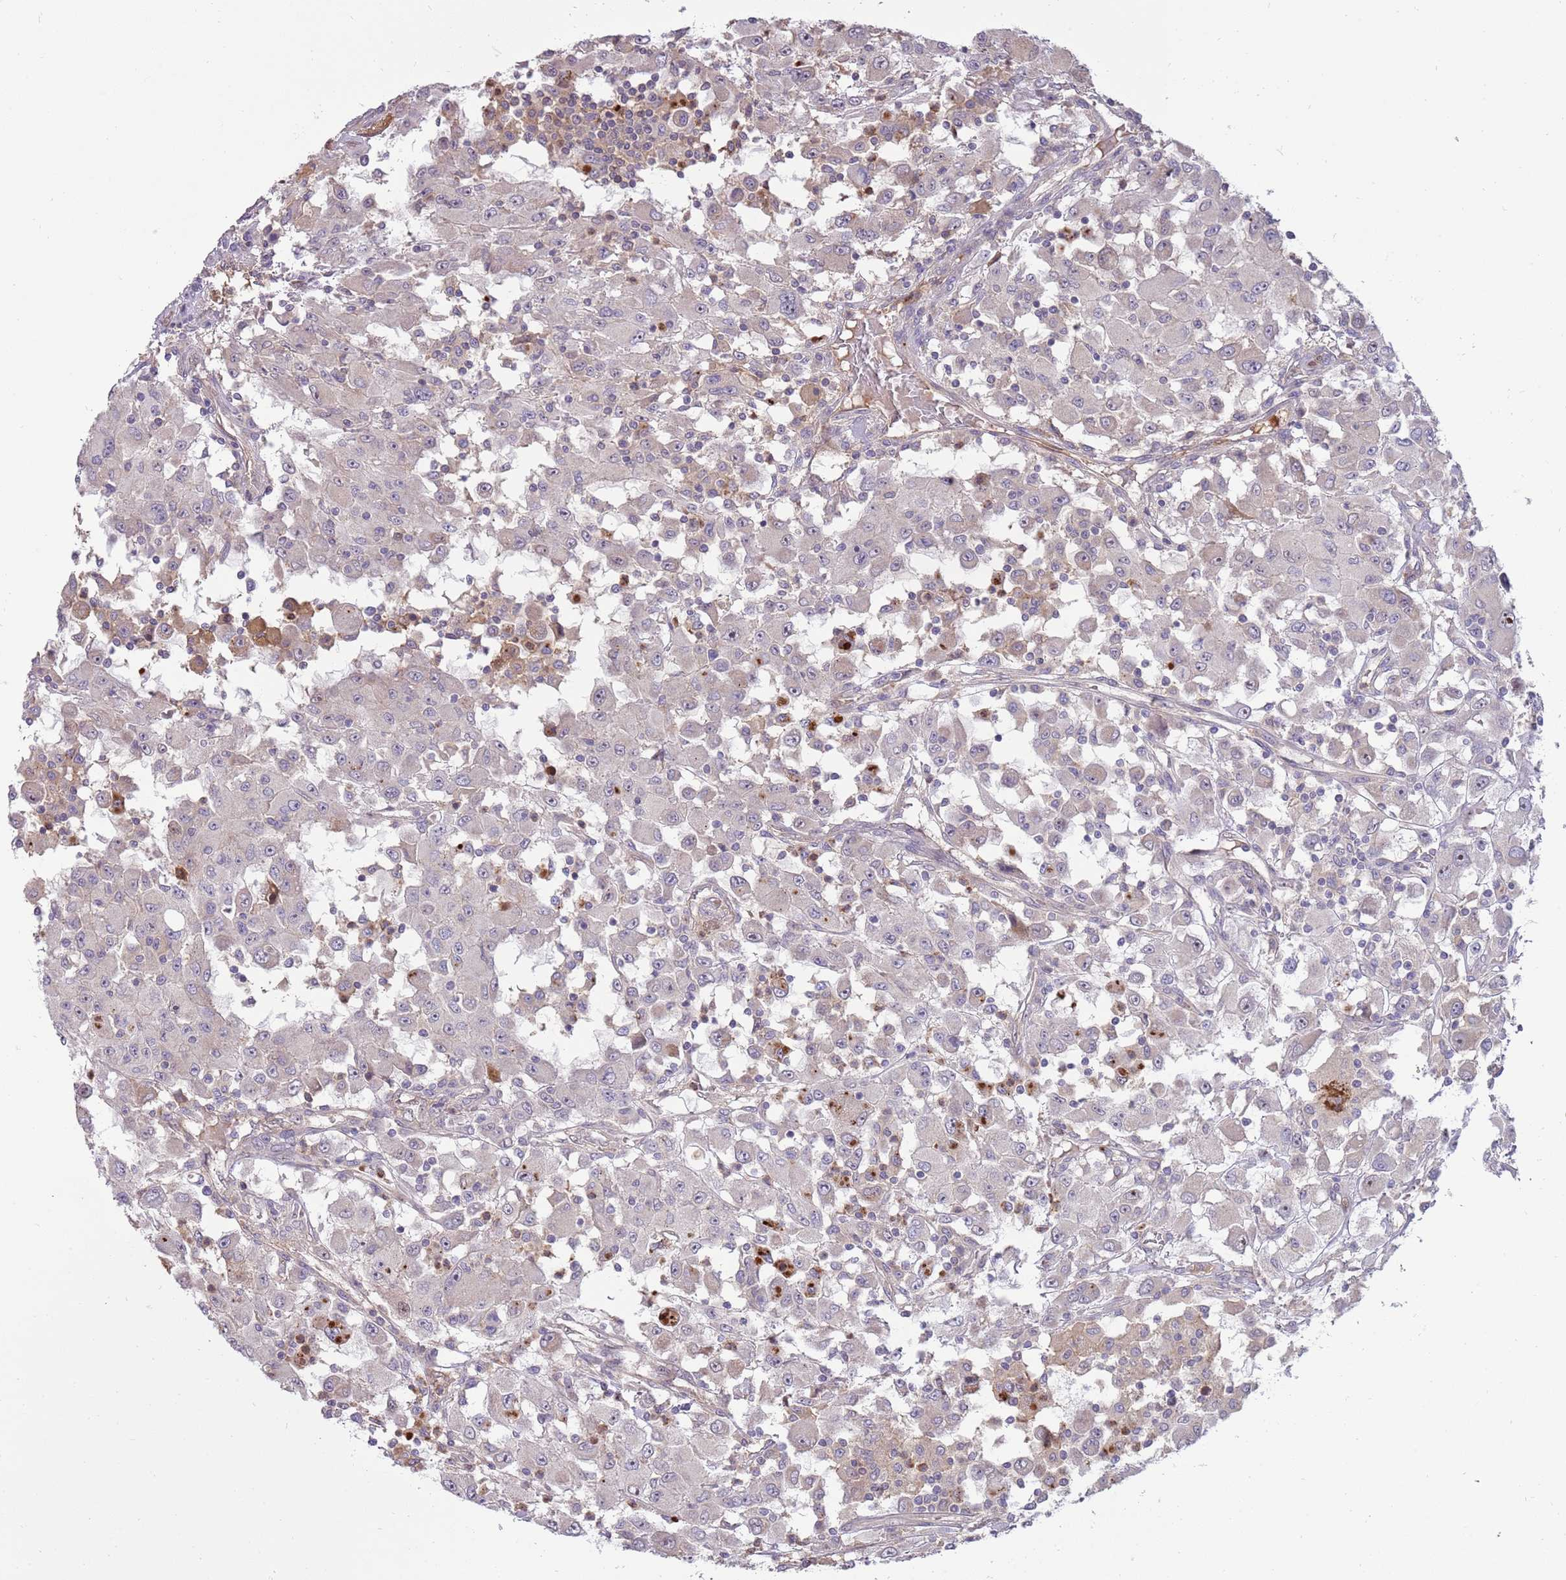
{"staining": {"intensity": "weak", "quantity": "<25%", "location": "cytoplasmic/membranous"}, "tissue": "renal cancer", "cell_type": "Tumor cells", "image_type": "cancer", "snomed": [{"axis": "morphology", "description": "Adenocarcinoma, NOS"}, {"axis": "topography", "description": "Kidney"}], "caption": "Immunohistochemistry (IHC) photomicrograph of neoplastic tissue: adenocarcinoma (renal) stained with DAB (3,3'-diaminobenzidine) displays no significant protein staining in tumor cells. Nuclei are stained in blue.", "gene": "NBPF6", "patient": {"sex": "female", "age": 67}}